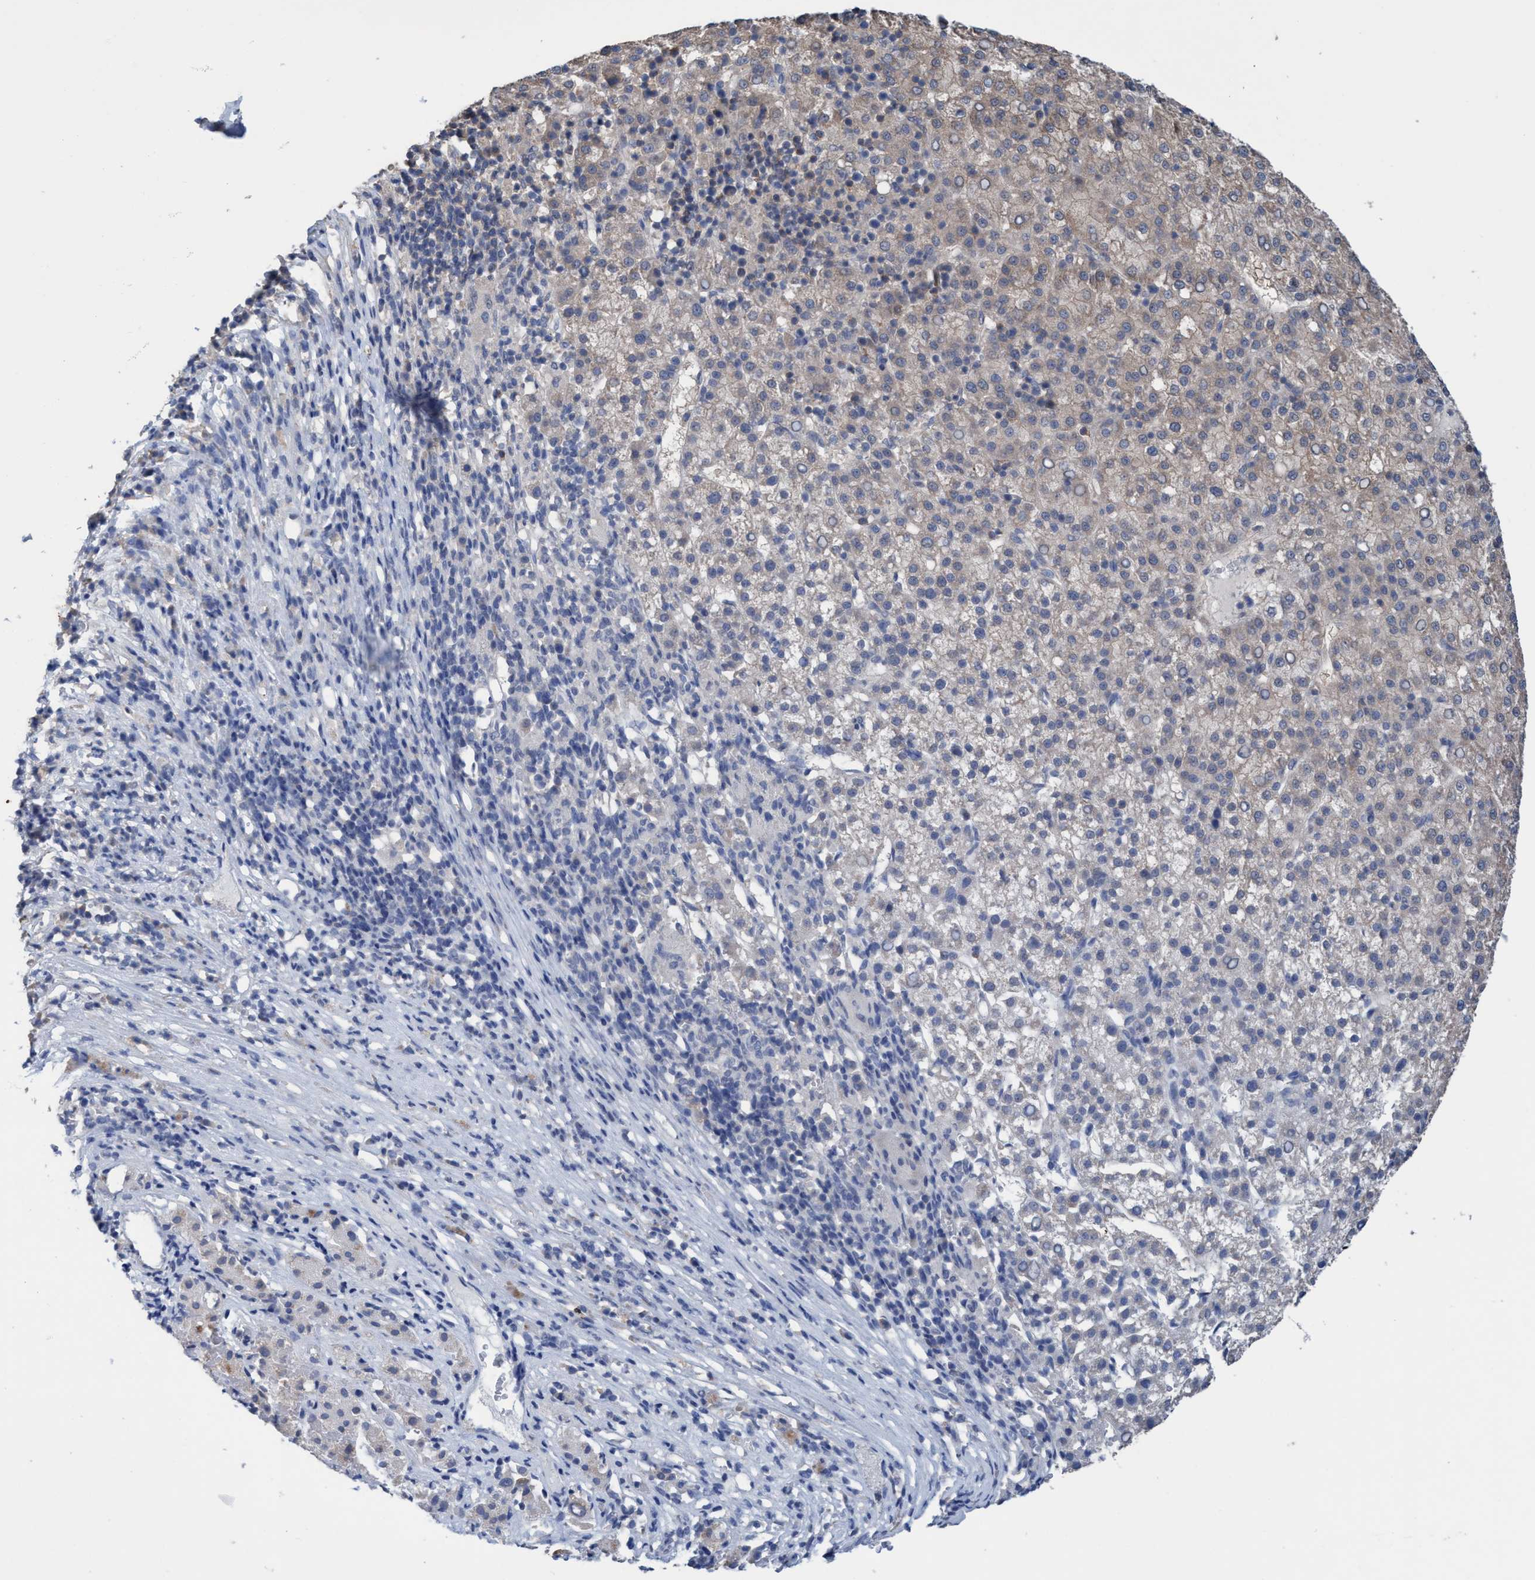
{"staining": {"intensity": "weak", "quantity": "<25%", "location": "cytoplasmic/membranous"}, "tissue": "liver cancer", "cell_type": "Tumor cells", "image_type": "cancer", "snomed": [{"axis": "morphology", "description": "Carcinoma, Hepatocellular, NOS"}, {"axis": "topography", "description": "Liver"}], "caption": "Immunohistochemistry (IHC) of liver cancer (hepatocellular carcinoma) exhibits no expression in tumor cells.", "gene": "GLOD4", "patient": {"sex": "female", "age": 58}}